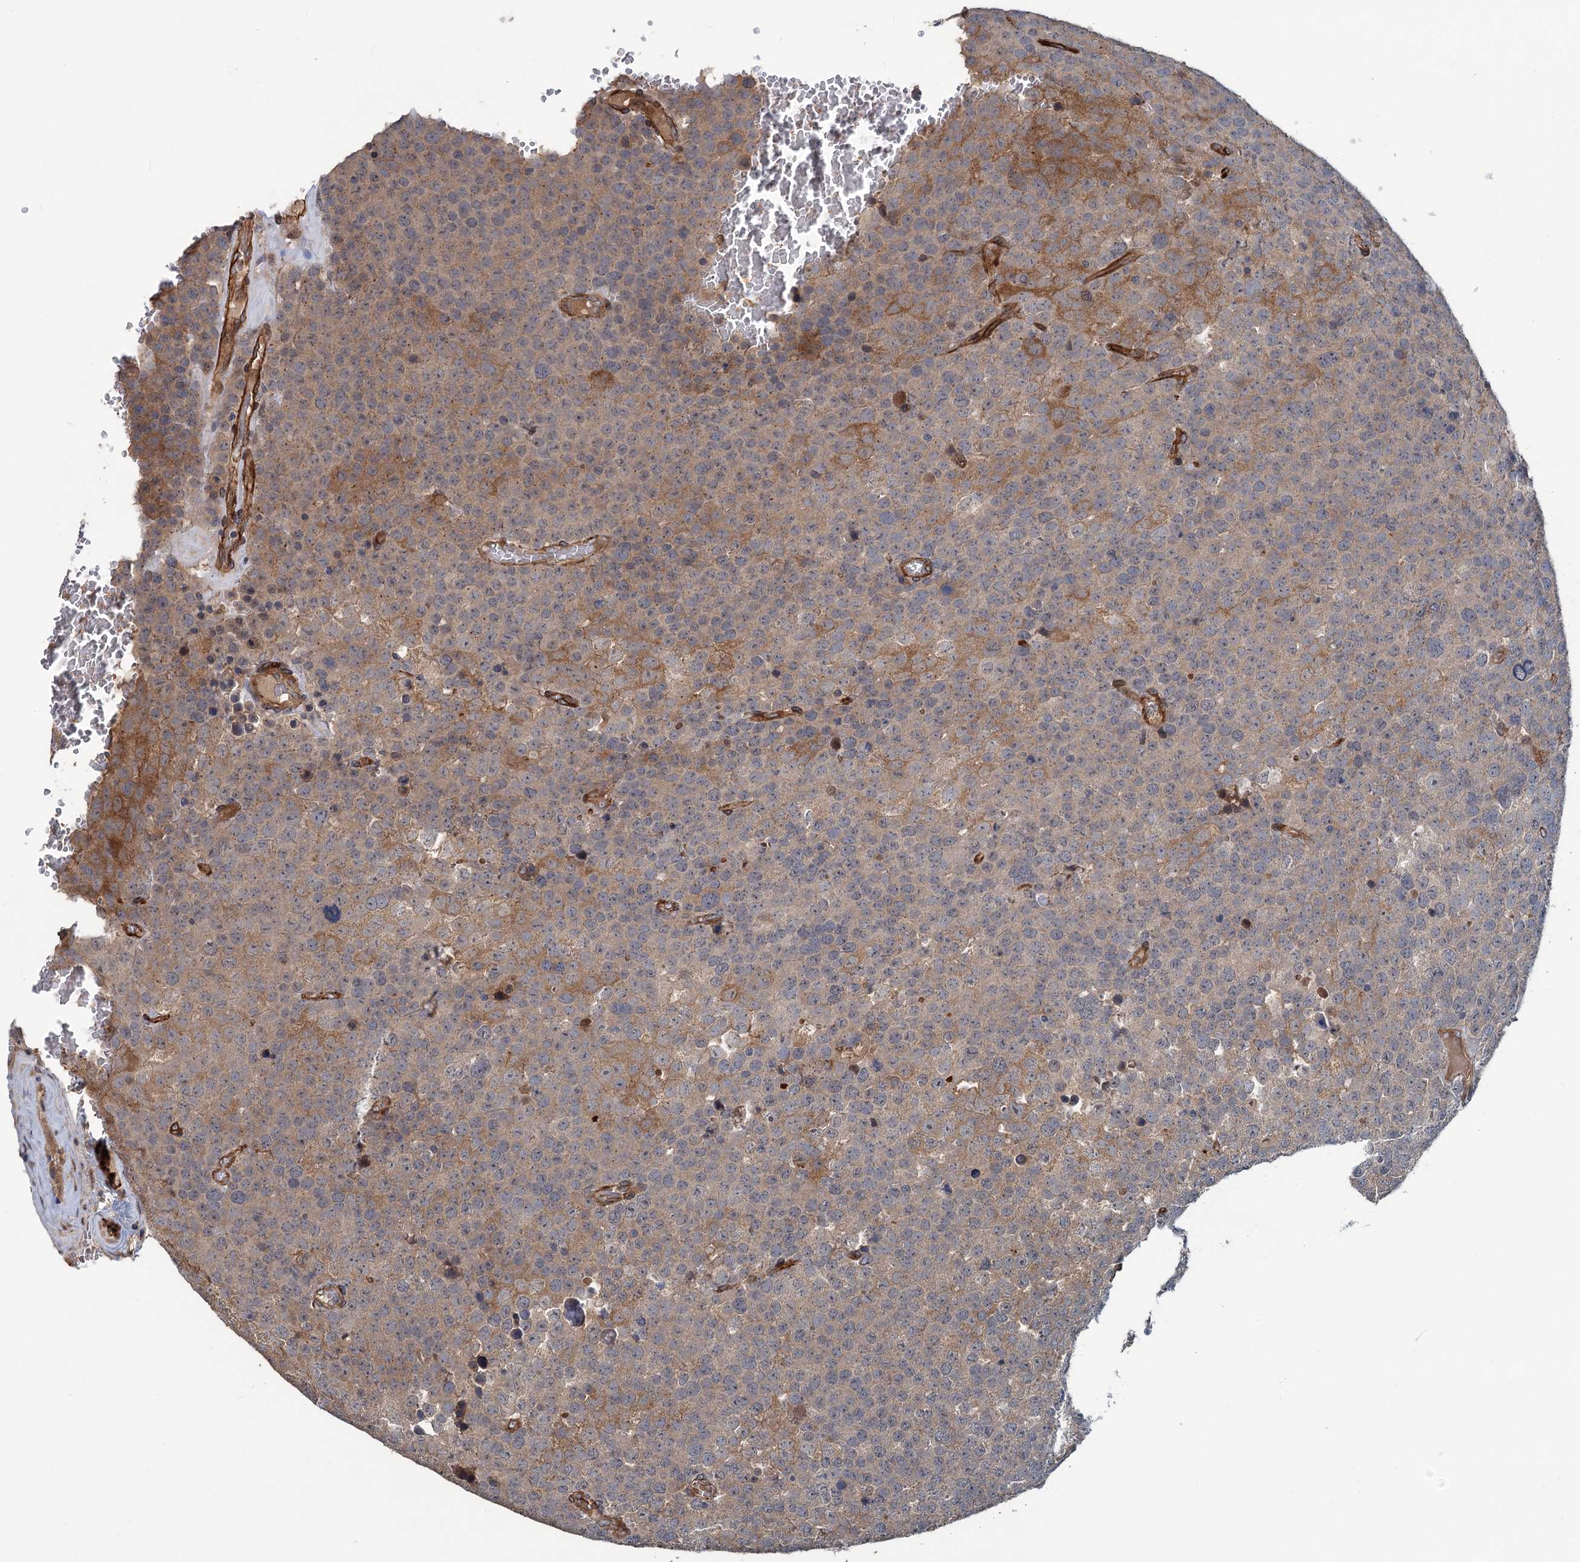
{"staining": {"intensity": "moderate", "quantity": "25%-75%", "location": "cytoplasmic/membranous"}, "tissue": "testis cancer", "cell_type": "Tumor cells", "image_type": "cancer", "snomed": [{"axis": "morphology", "description": "Seminoma, NOS"}, {"axis": "topography", "description": "Testis"}], "caption": "Tumor cells exhibit moderate cytoplasmic/membranous expression in about 25%-75% of cells in testis cancer (seminoma).", "gene": "PKN2", "patient": {"sex": "male", "age": 71}}